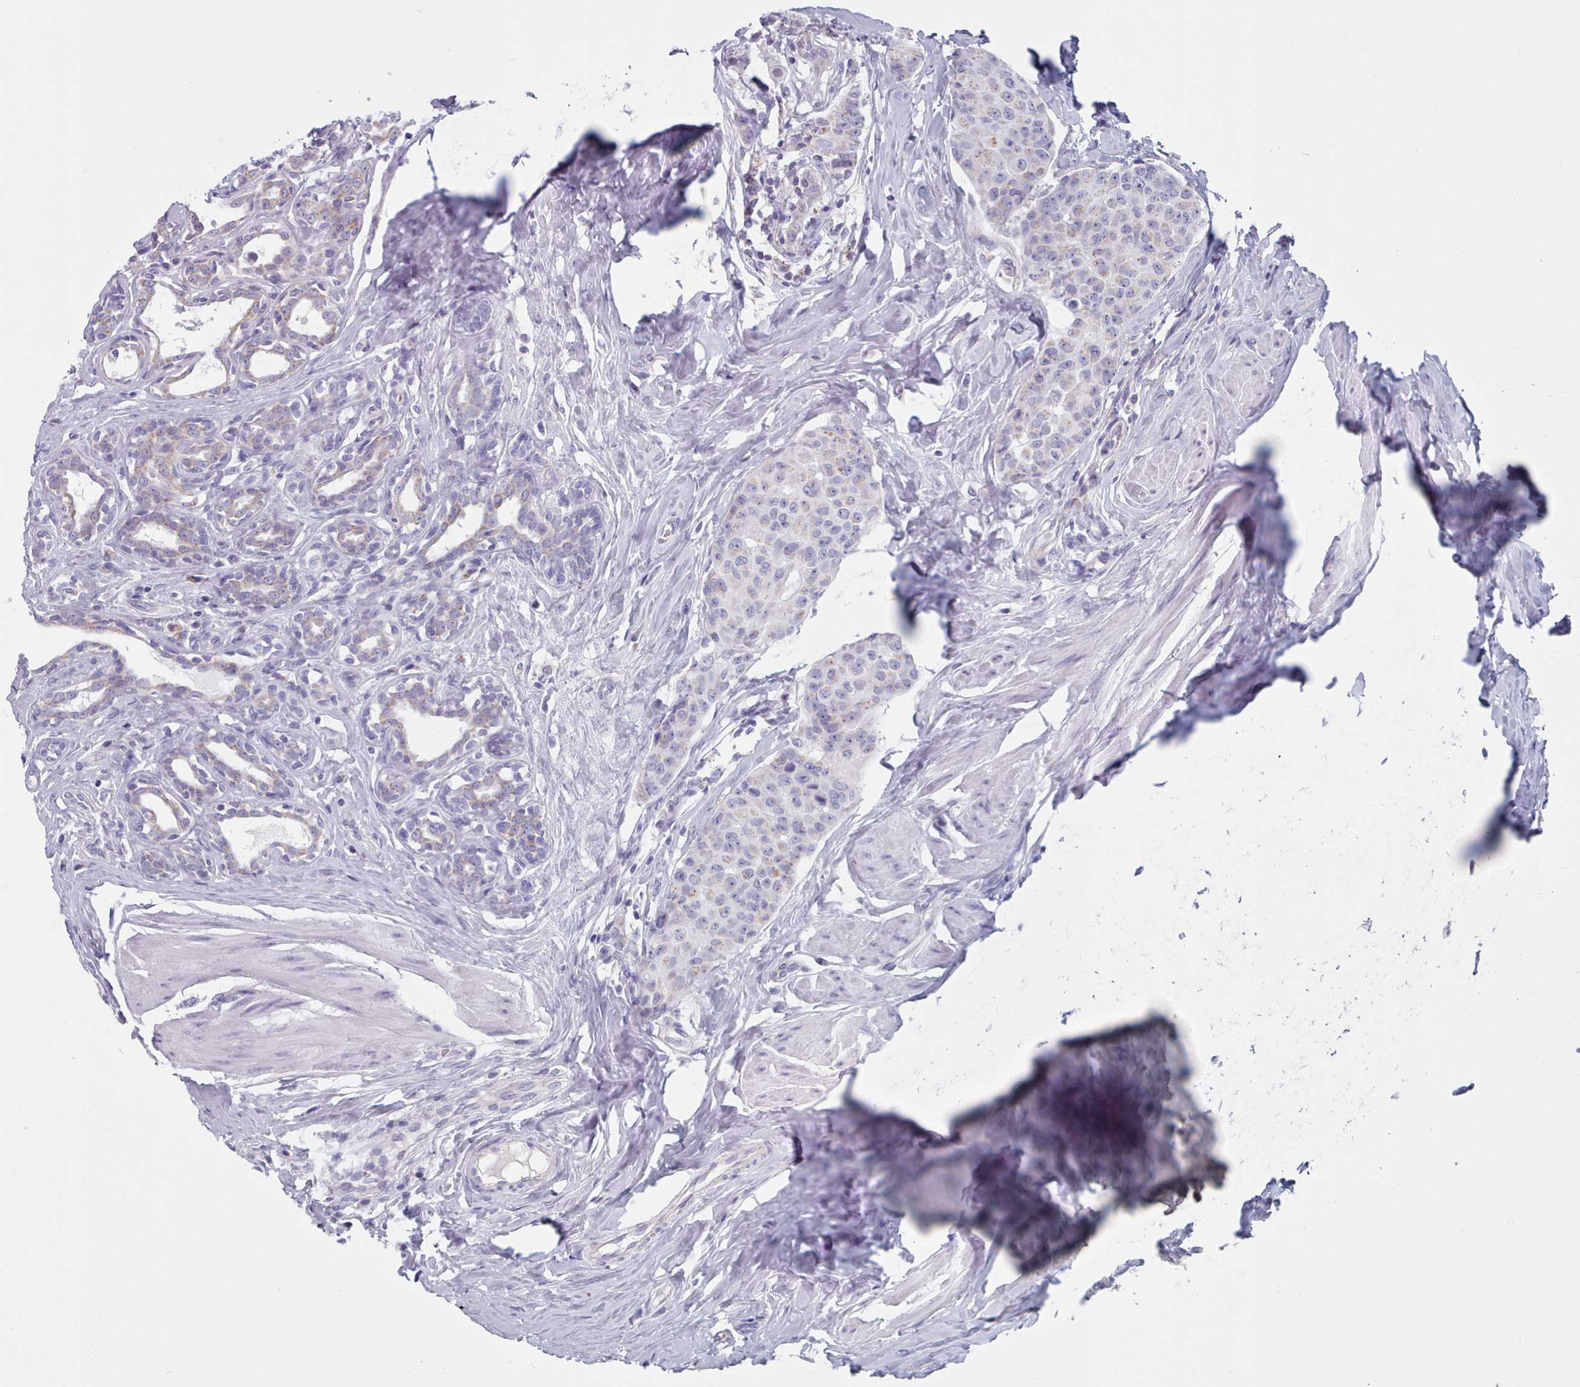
{"staining": {"intensity": "negative", "quantity": "none", "location": "none"}, "tissue": "breast cancer", "cell_type": "Tumor cells", "image_type": "cancer", "snomed": [{"axis": "morphology", "description": "Duct carcinoma"}, {"axis": "topography", "description": "Breast"}], "caption": "Protein analysis of infiltrating ductal carcinoma (breast) displays no significant positivity in tumor cells.", "gene": "HAO1", "patient": {"sex": "female", "age": 40}}